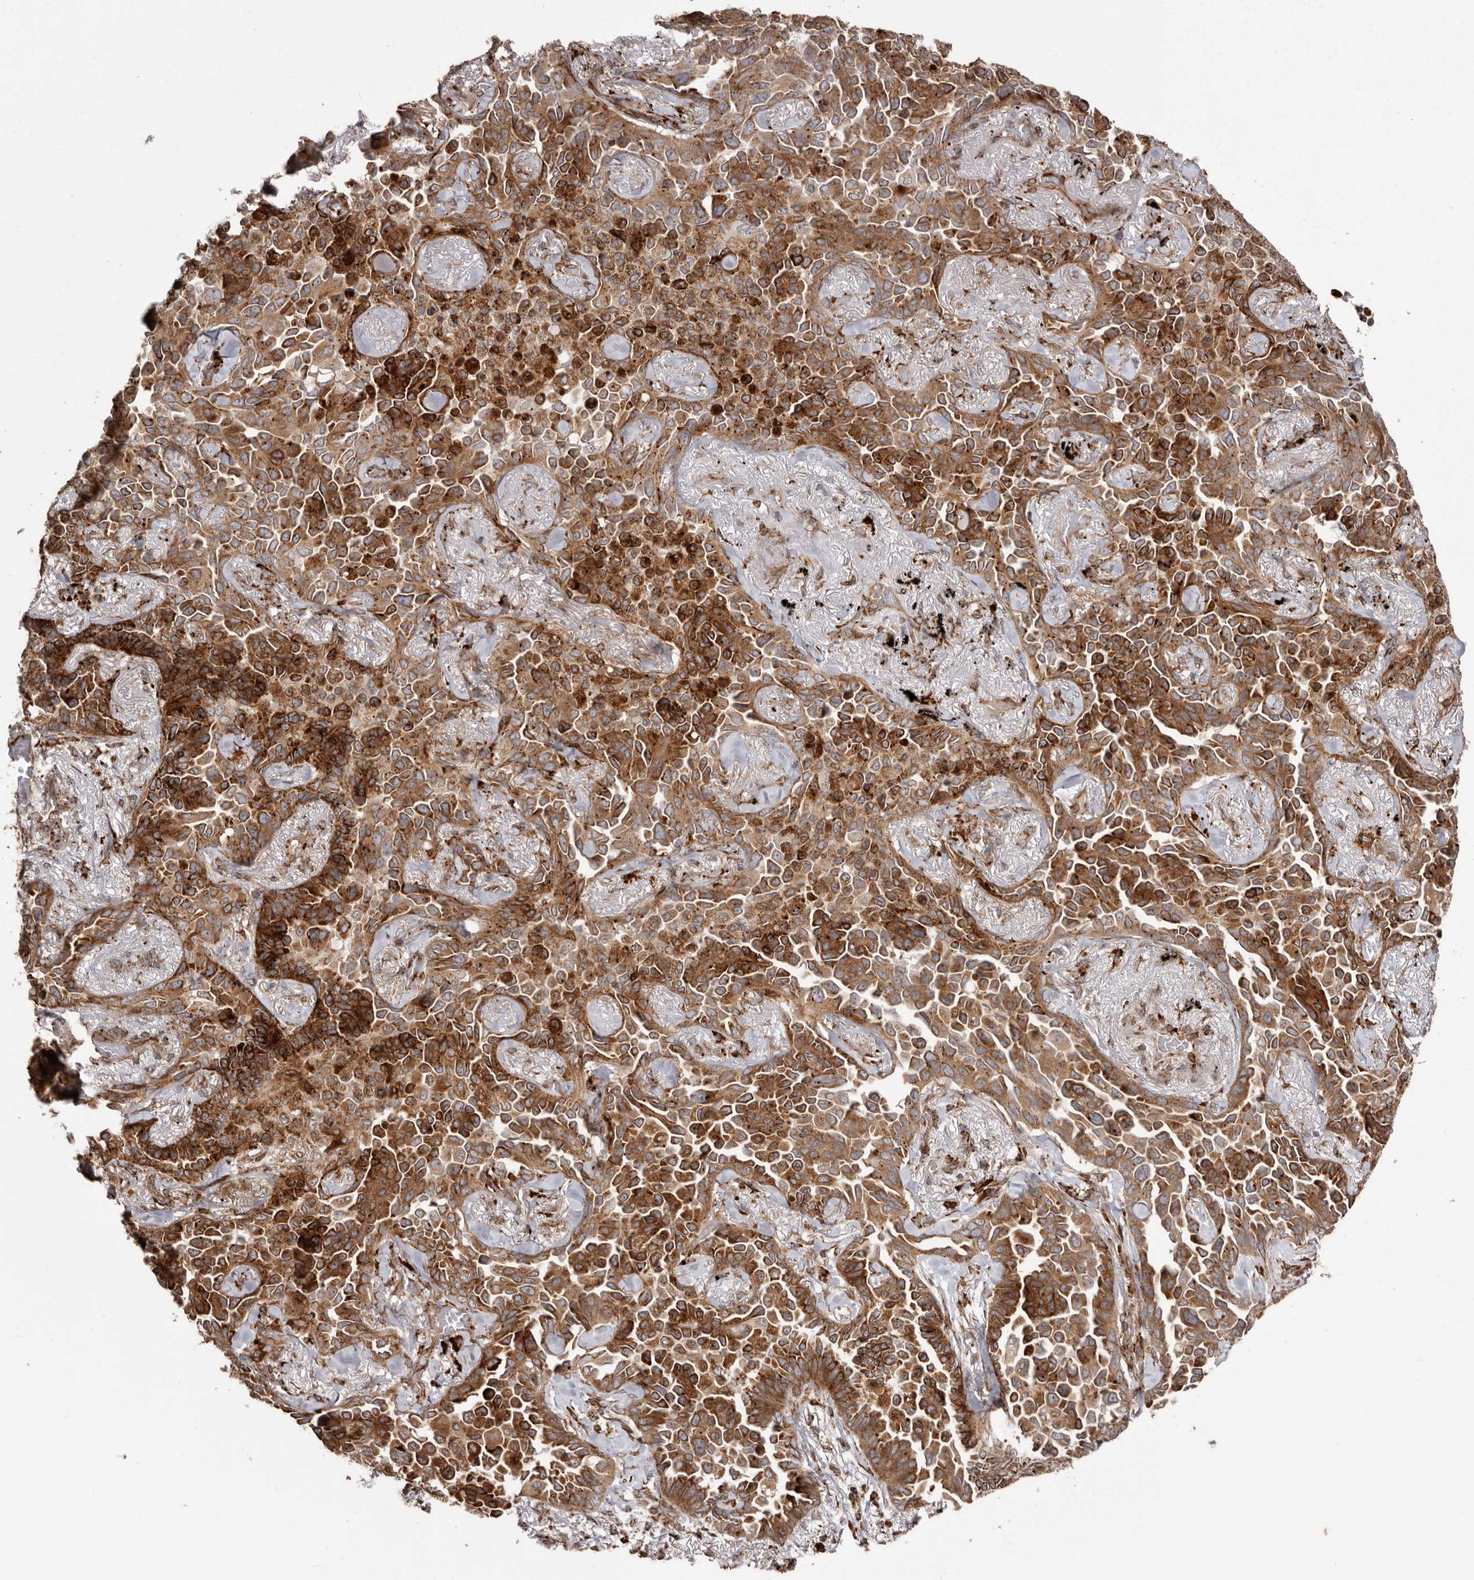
{"staining": {"intensity": "moderate", "quantity": ">75%", "location": "cytoplasmic/membranous"}, "tissue": "lung cancer", "cell_type": "Tumor cells", "image_type": "cancer", "snomed": [{"axis": "morphology", "description": "Adenocarcinoma, NOS"}, {"axis": "topography", "description": "Lung"}], "caption": "A brown stain highlights moderate cytoplasmic/membranous staining of a protein in lung cancer tumor cells. The staining is performed using DAB brown chromogen to label protein expression. The nuclei are counter-stained blue using hematoxylin.", "gene": "NUP43", "patient": {"sex": "female", "age": 67}}